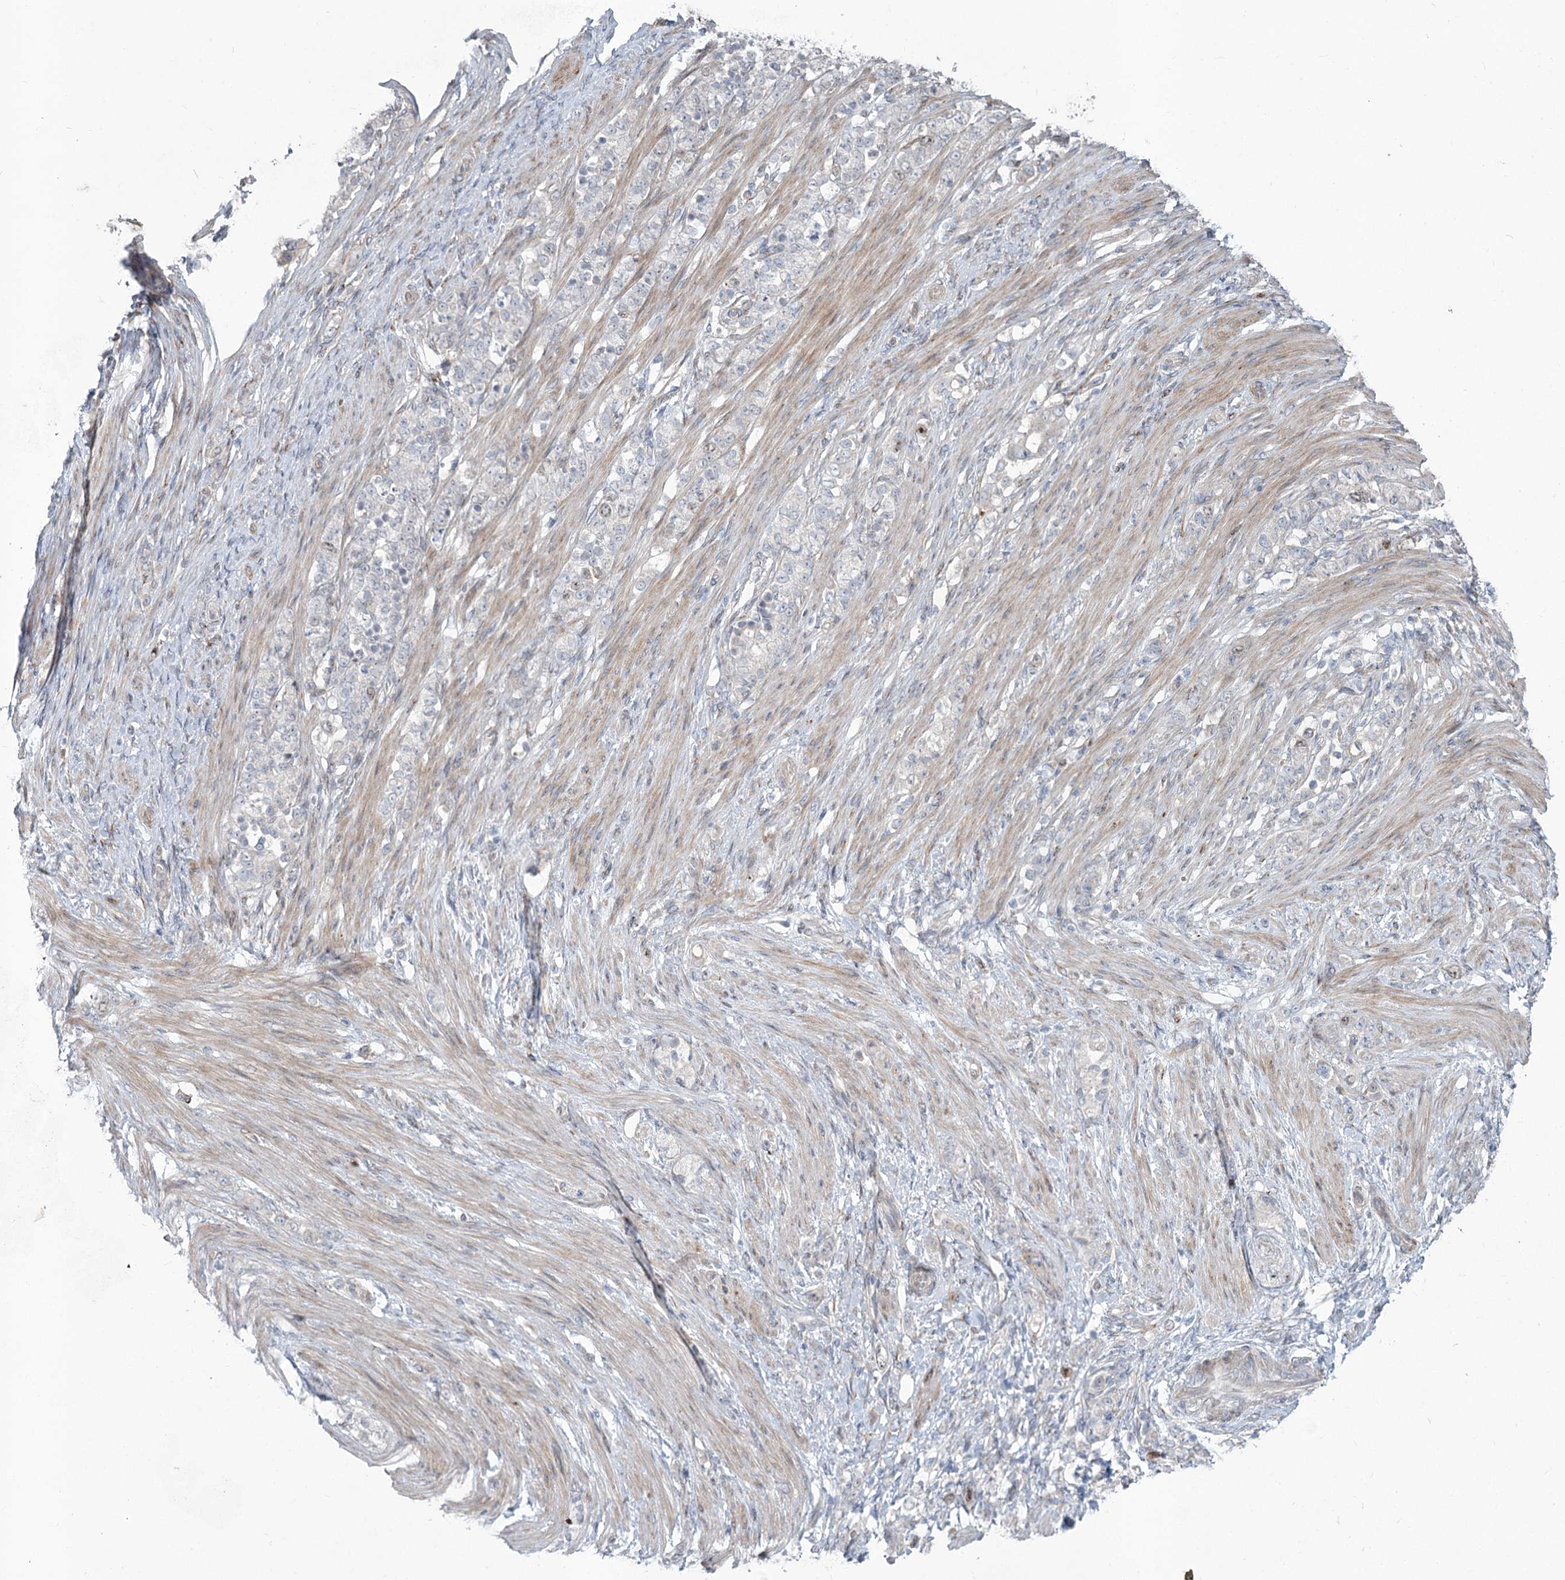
{"staining": {"intensity": "negative", "quantity": "none", "location": "none"}, "tissue": "stomach cancer", "cell_type": "Tumor cells", "image_type": "cancer", "snomed": [{"axis": "morphology", "description": "Adenocarcinoma, NOS"}, {"axis": "topography", "description": "Stomach"}], "caption": "Tumor cells show no significant protein expression in stomach adenocarcinoma.", "gene": "ABITRAM", "patient": {"sex": "female", "age": 79}}